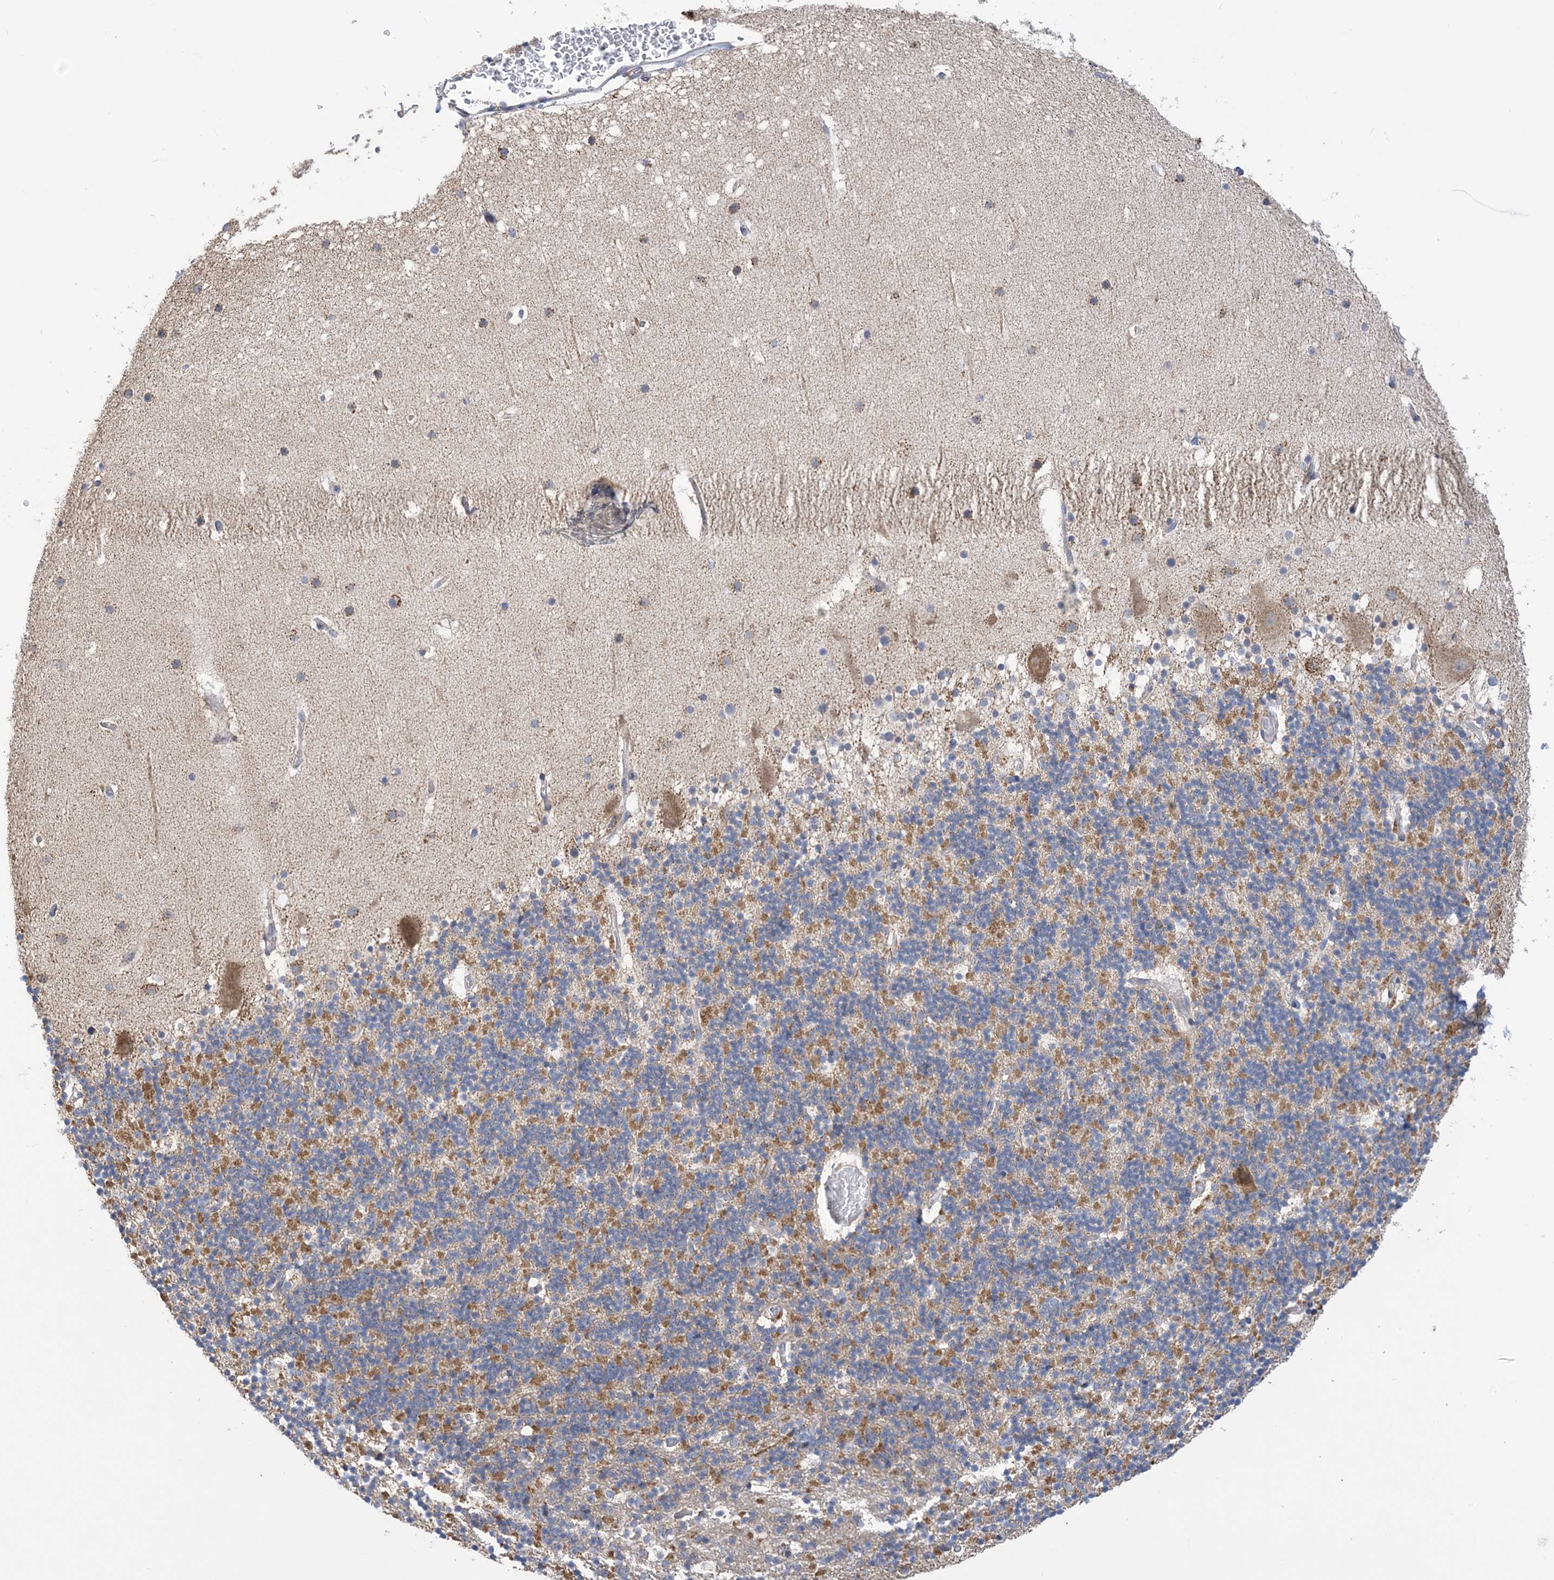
{"staining": {"intensity": "moderate", "quantity": "25%-75%", "location": "cytoplasmic/membranous"}, "tissue": "cerebellum", "cell_type": "Cells in granular layer", "image_type": "normal", "snomed": [{"axis": "morphology", "description": "Normal tissue, NOS"}, {"axis": "topography", "description": "Cerebellum"}], "caption": "Immunohistochemistry (IHC) (DAB (3,3'-diaminobenzidine)) staining of normal human cerebellum displays moderate cytoplasmic/membranous protein expression in about 25%-75% of cells in granular layer.", "gene": "CLEC16A", "patient": {"sex": "male", "age": 57}}